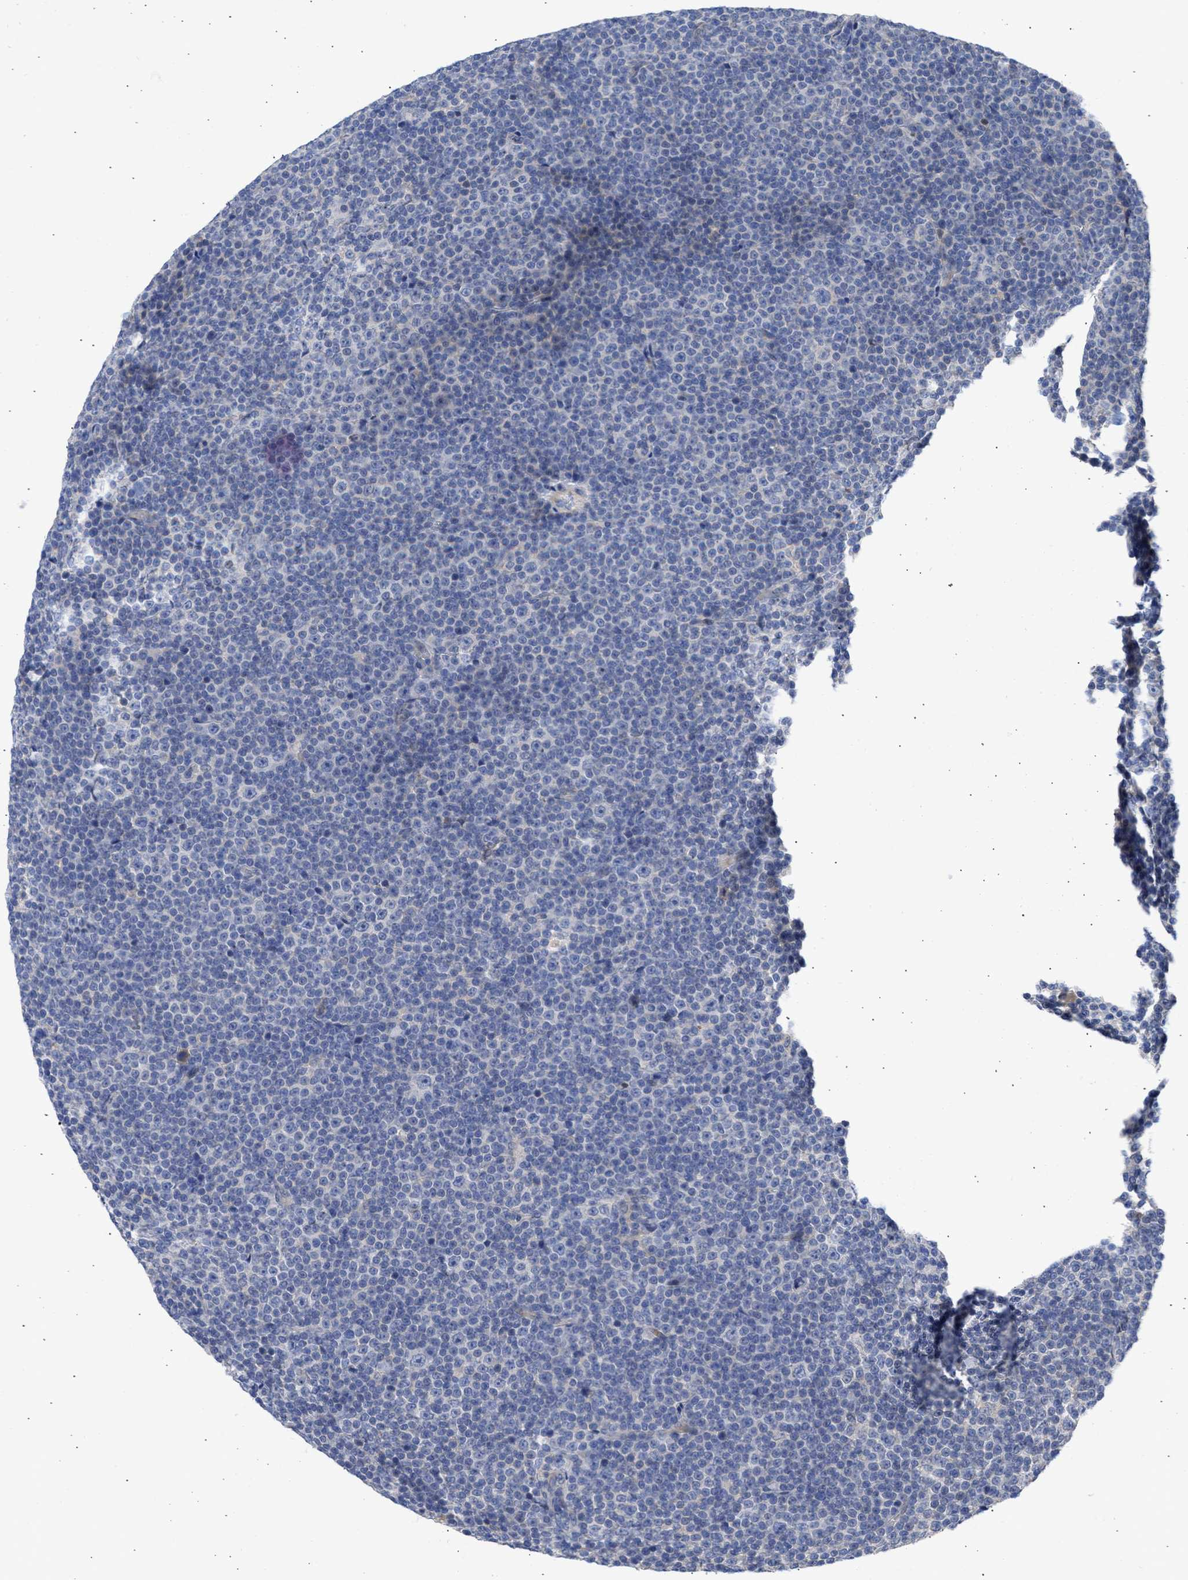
{"staining": {"intensity": "negative", "quantity": "none", "location": "none"}, "tissue": "lymphoma", "cell_type": "Tumor cells", "image_type": "cancer", "snomed": [{"axis": "morphology", "description": "Malignant lymphoma, non-Hodgkin's type, Low grade"}, {"axis": "topography", "description": "Lymph node"}], "caption": "Tumor cells show no significant positivity in malignant lymphoma, non-Hodgkin's type (low-grade).", "gene": "ARHGEF4", "patient": {"sex": "female", "age": 67}}